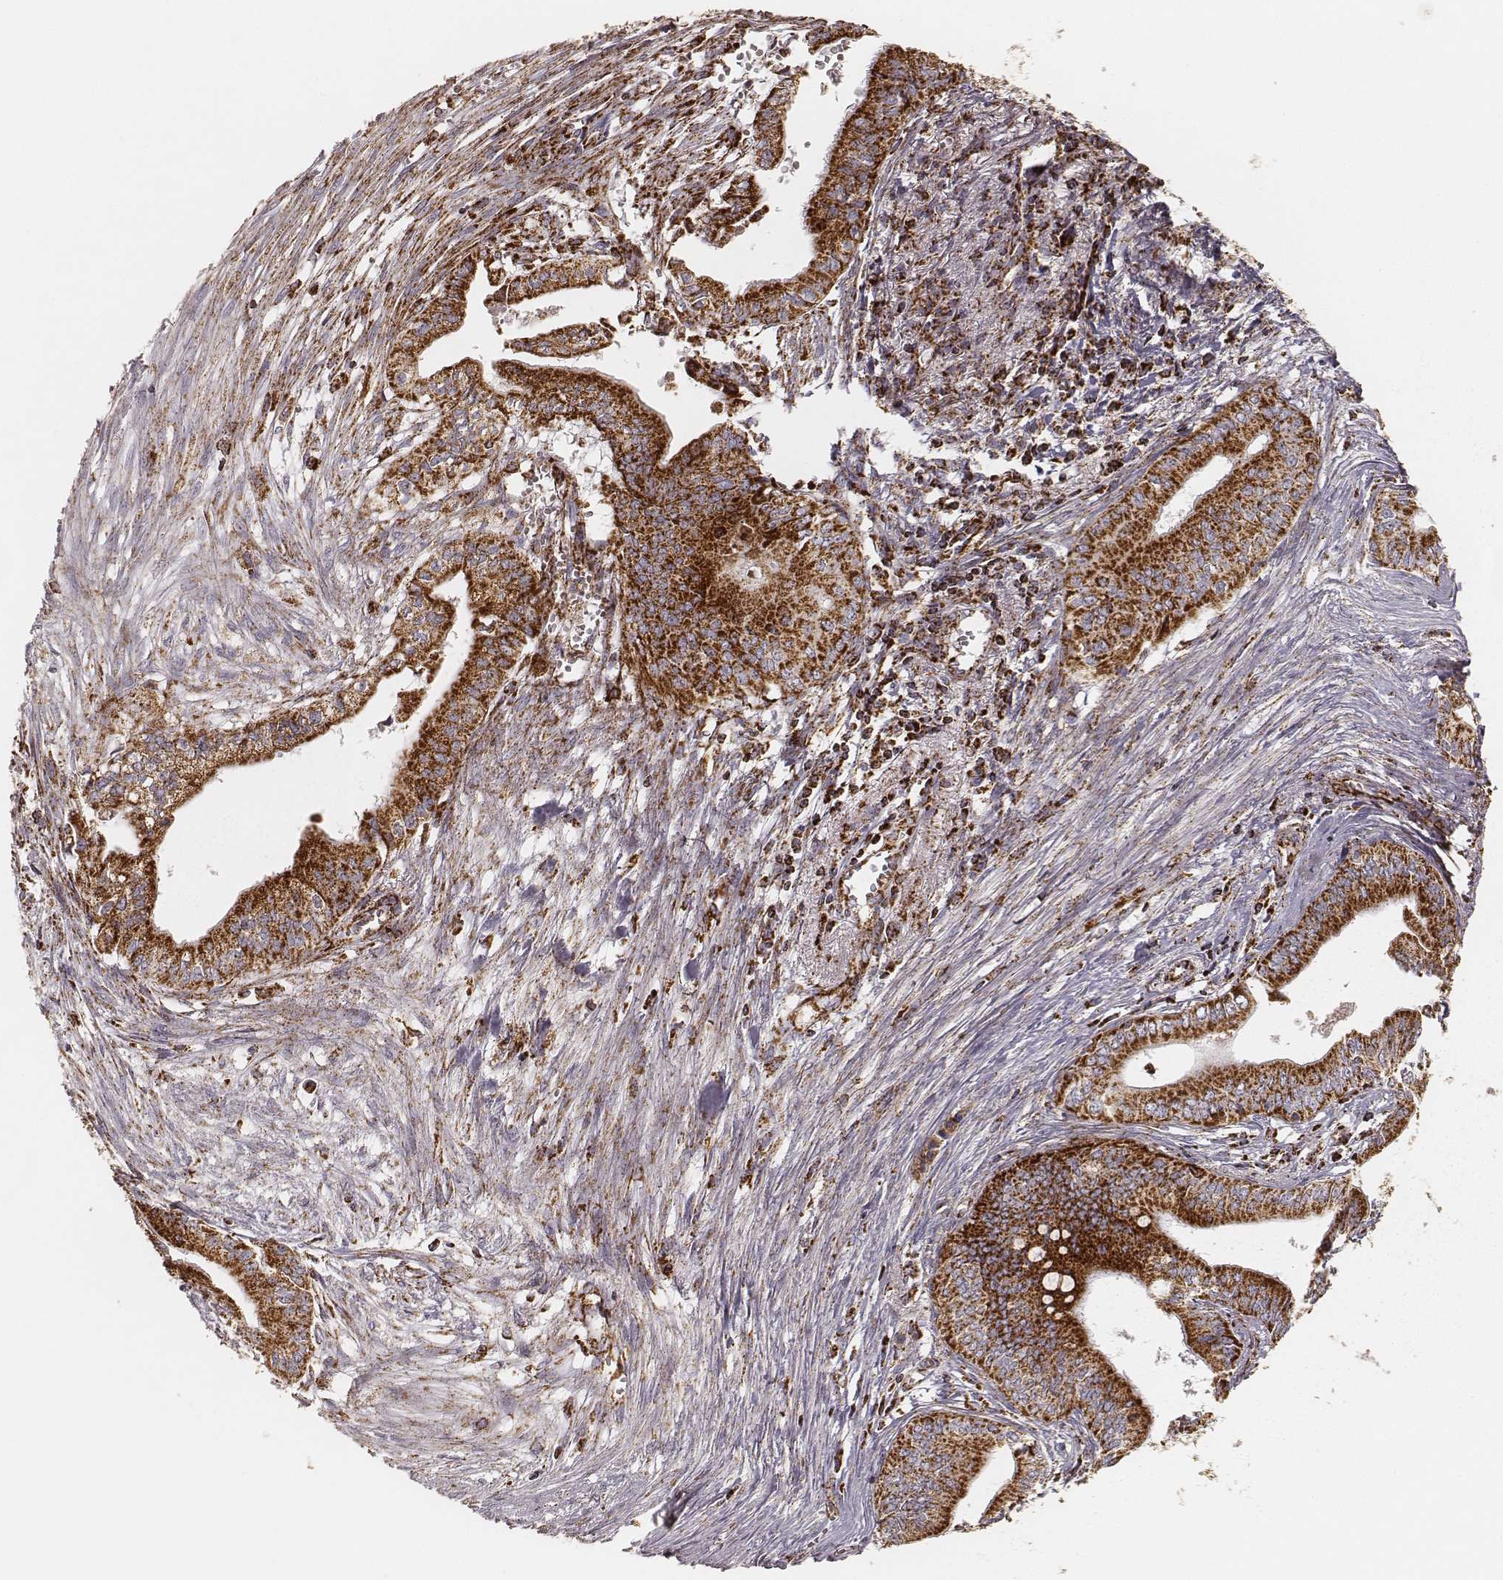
{"staining": {"intensity": "strong", "quantity": ">75%", "location": "cytoplasmic/membranous"}, "tissue": "pancreatic cancer", "cell_type": "Tumor cells", "image_type": "cancer", "snomed": [{"axis": "morphology", "description": "Adenocarcinoma, NOS"}, {"axis": "topography", "description": "Pancreas"}], "caption": "Immunohistochemistry image of human pancreatic adenocarcinoma stained for a protein (brown), which reveals high levels of strong cytoplasmic/membranous staining in about >75% of tumor cells.", "gene": "CS", "patient": {"sex": "female", "age": 61}}